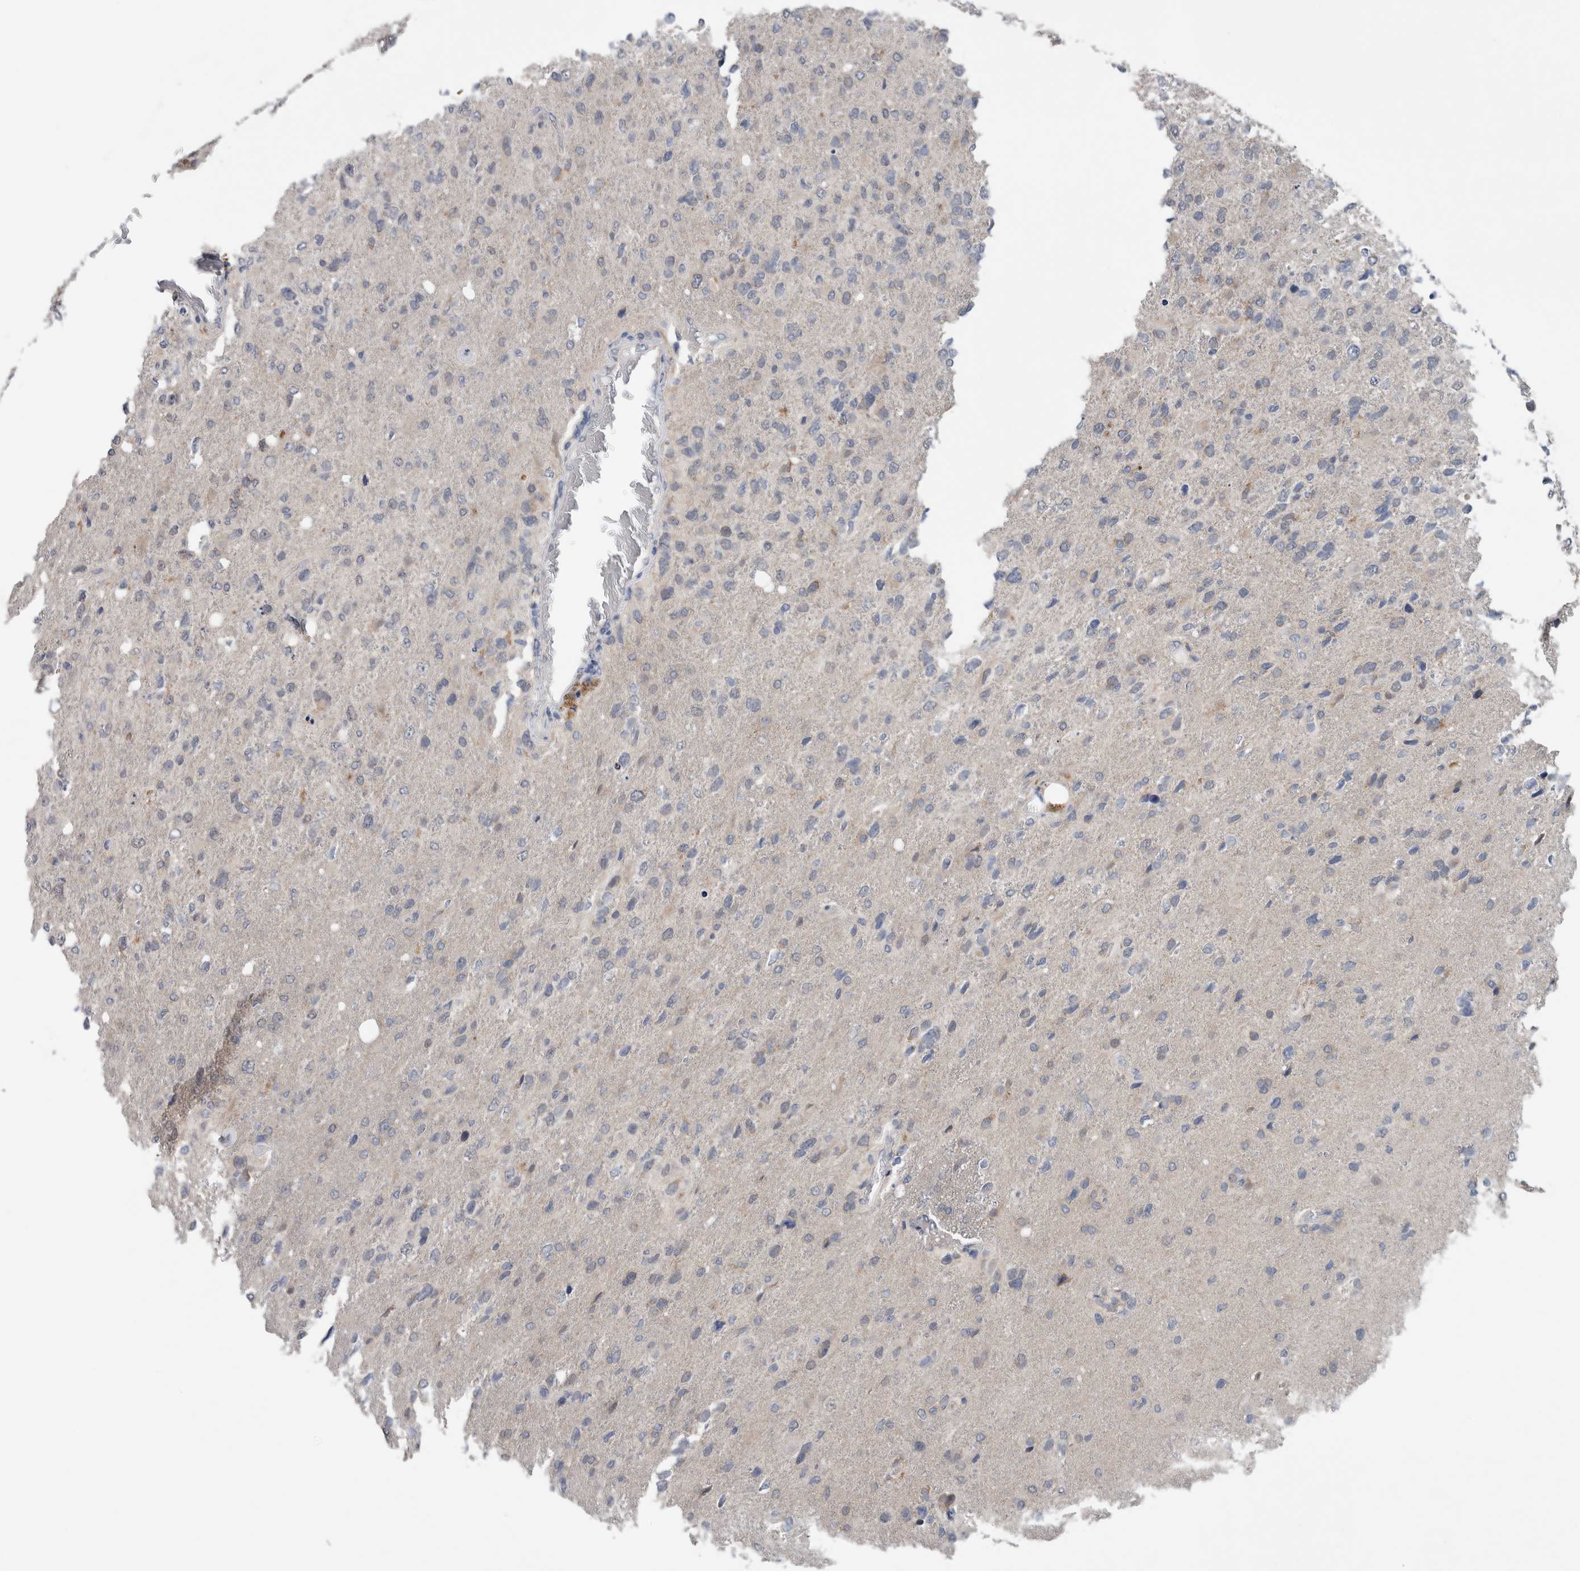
{"staining": {"intensity": "negative", "quantity": "none", "location": "none"}, "tissue": "glioma", "cell_type": "Tumor cells", "image_type": "cancer", "snomed": [{"axis": "morphology", "description": "Glioma, malignant, High grade"}, {"axis": "topography", "description": "Brain"}], "caption": "IHC of malignant glioma (high-grade) reveals no staining in tumor cells.", "gene": "CRNN", "patient": {"sex": "female", "age": 58}}